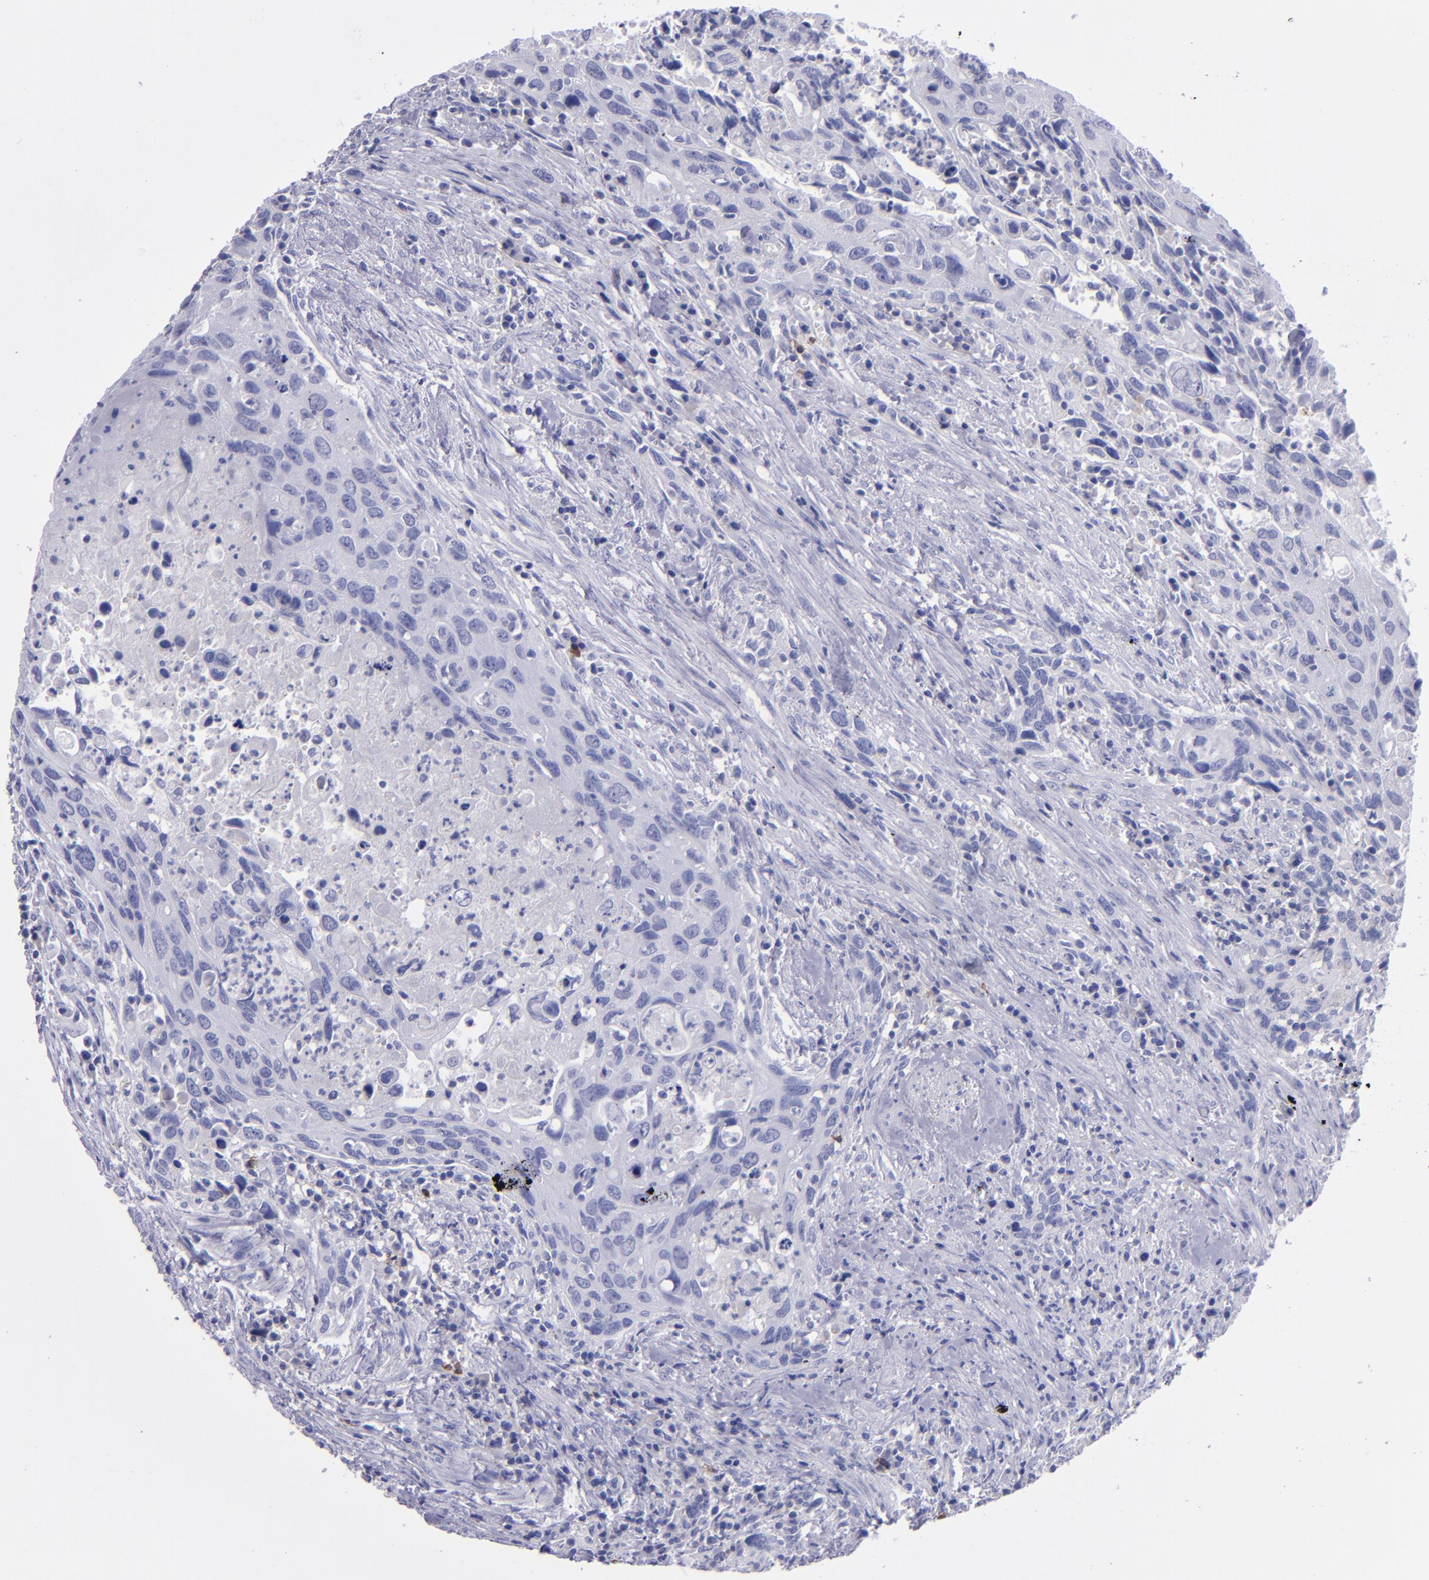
{"staining": {"intensity": "negative", "quantity": "none", "location": "none"}, "tissue": "urothelial cancer", "cell_type": "Tumor cells", "image_type": "cancer", "snomed": [{"axis": "morphology", "description": "Urothelial carcinoma, High grade"}, {"axis": "topography", "description": "Urinary bladder"}], "caption": "Micrograph shows no protein expression in tumor cells of high-grade urothelial carcinoma tissue.", "gene": "CD37", "patient": {"sex": "male", "age": 71}}